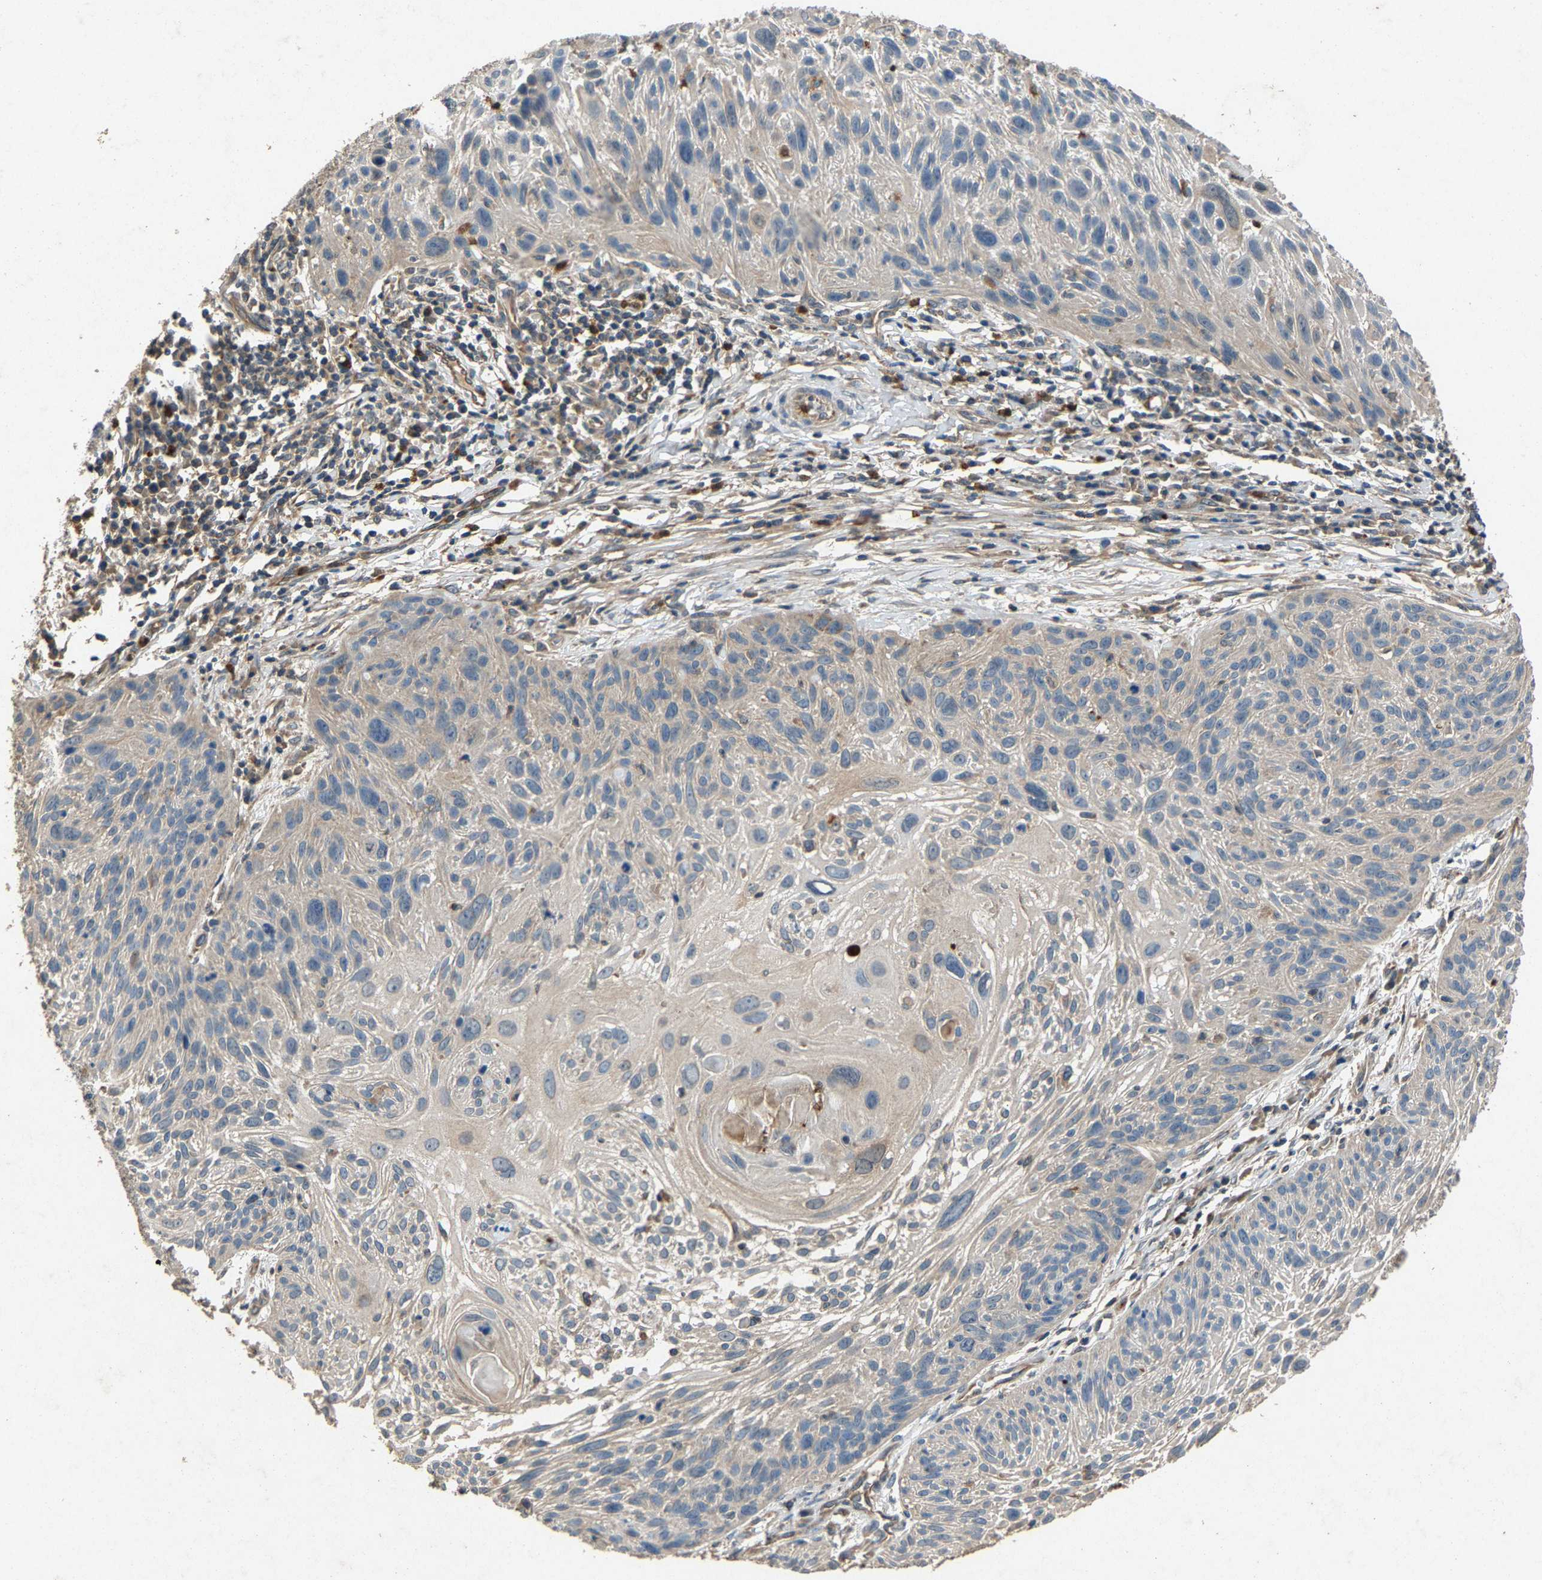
{"staining": {"intensity": "negative", "quantity": "none", "location": "none"}, "tissue": "cervical cancer", "cell_type": "Tumor cells", "image_type": "cancer", "snomed": [{"axis": "morphology", "description": "Squamous cell carcinoma, NOS"}, {"axis": "topography", "description": "Cervix"}], "caption": "Tumor cells show no significant expression in cervical cancer (squamous cell carcinoma). (DAB (3,3'-diaminobenzidine) immunohistochemistry visualized using brightfield microscopy, high magnification).", "gene": "PPID", "patient": {"sex": "female", "age": 51}}